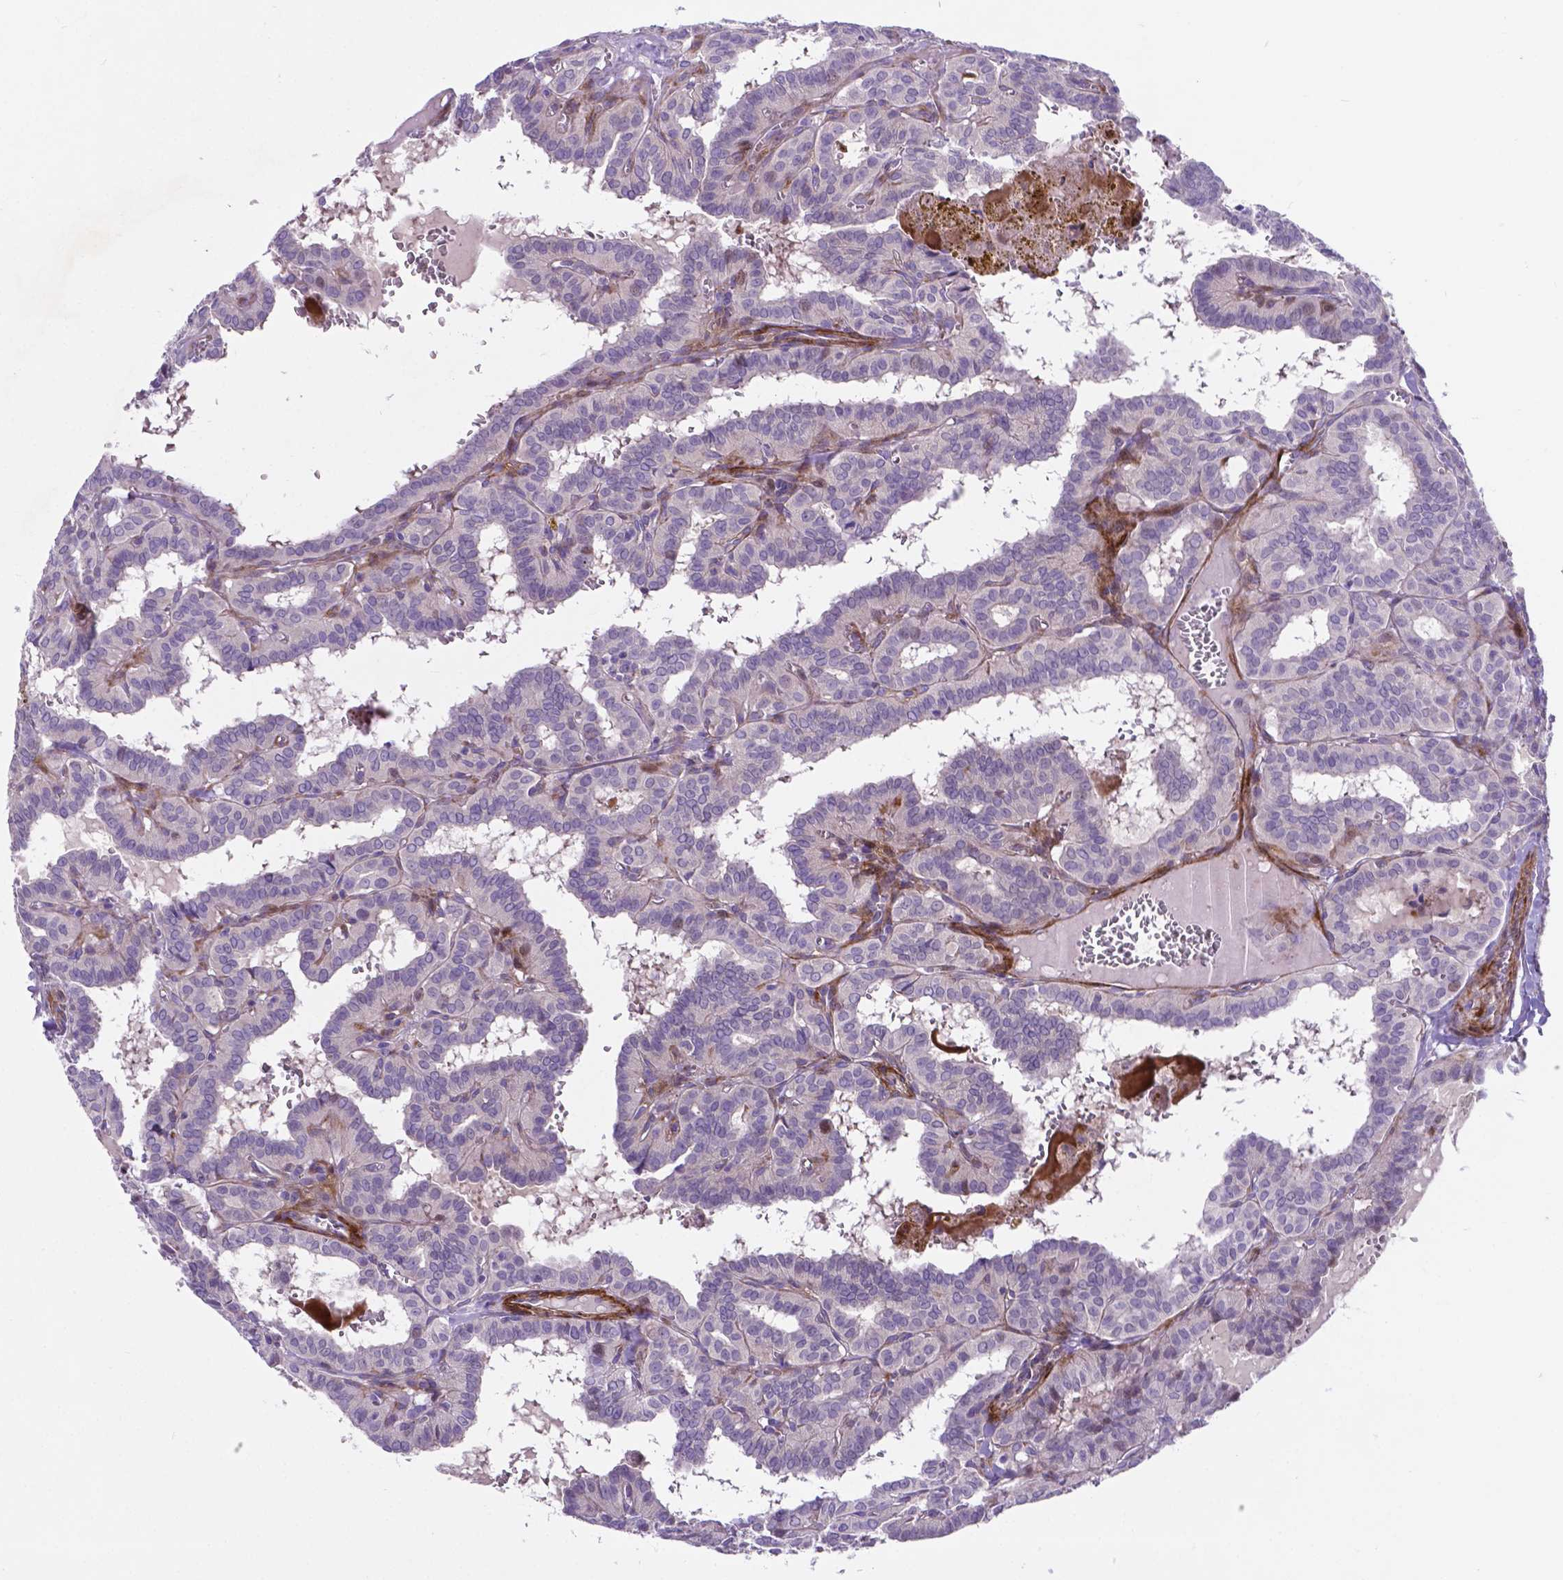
{"staining": {"intensity": "negative", "quantity": "none", "location": "none"}, "tissue": "thyroid cancer", "cell_type": "Tumor cells", "image_type": "cancer", "snomed": [{"axis": "morphology", "description": "Papillary adenocarcinoma, NOS"}, {"axis": "topography", "description": "Thyroid gland"}], "caption": "Human papillary adenocarcinoma (thyroid) stained for a protein using immunohistochemistry (IHC) reveals no expression in tumor cells.", "gene": "PFKFB4", "patient": {"sex": "female", "age": 21}}